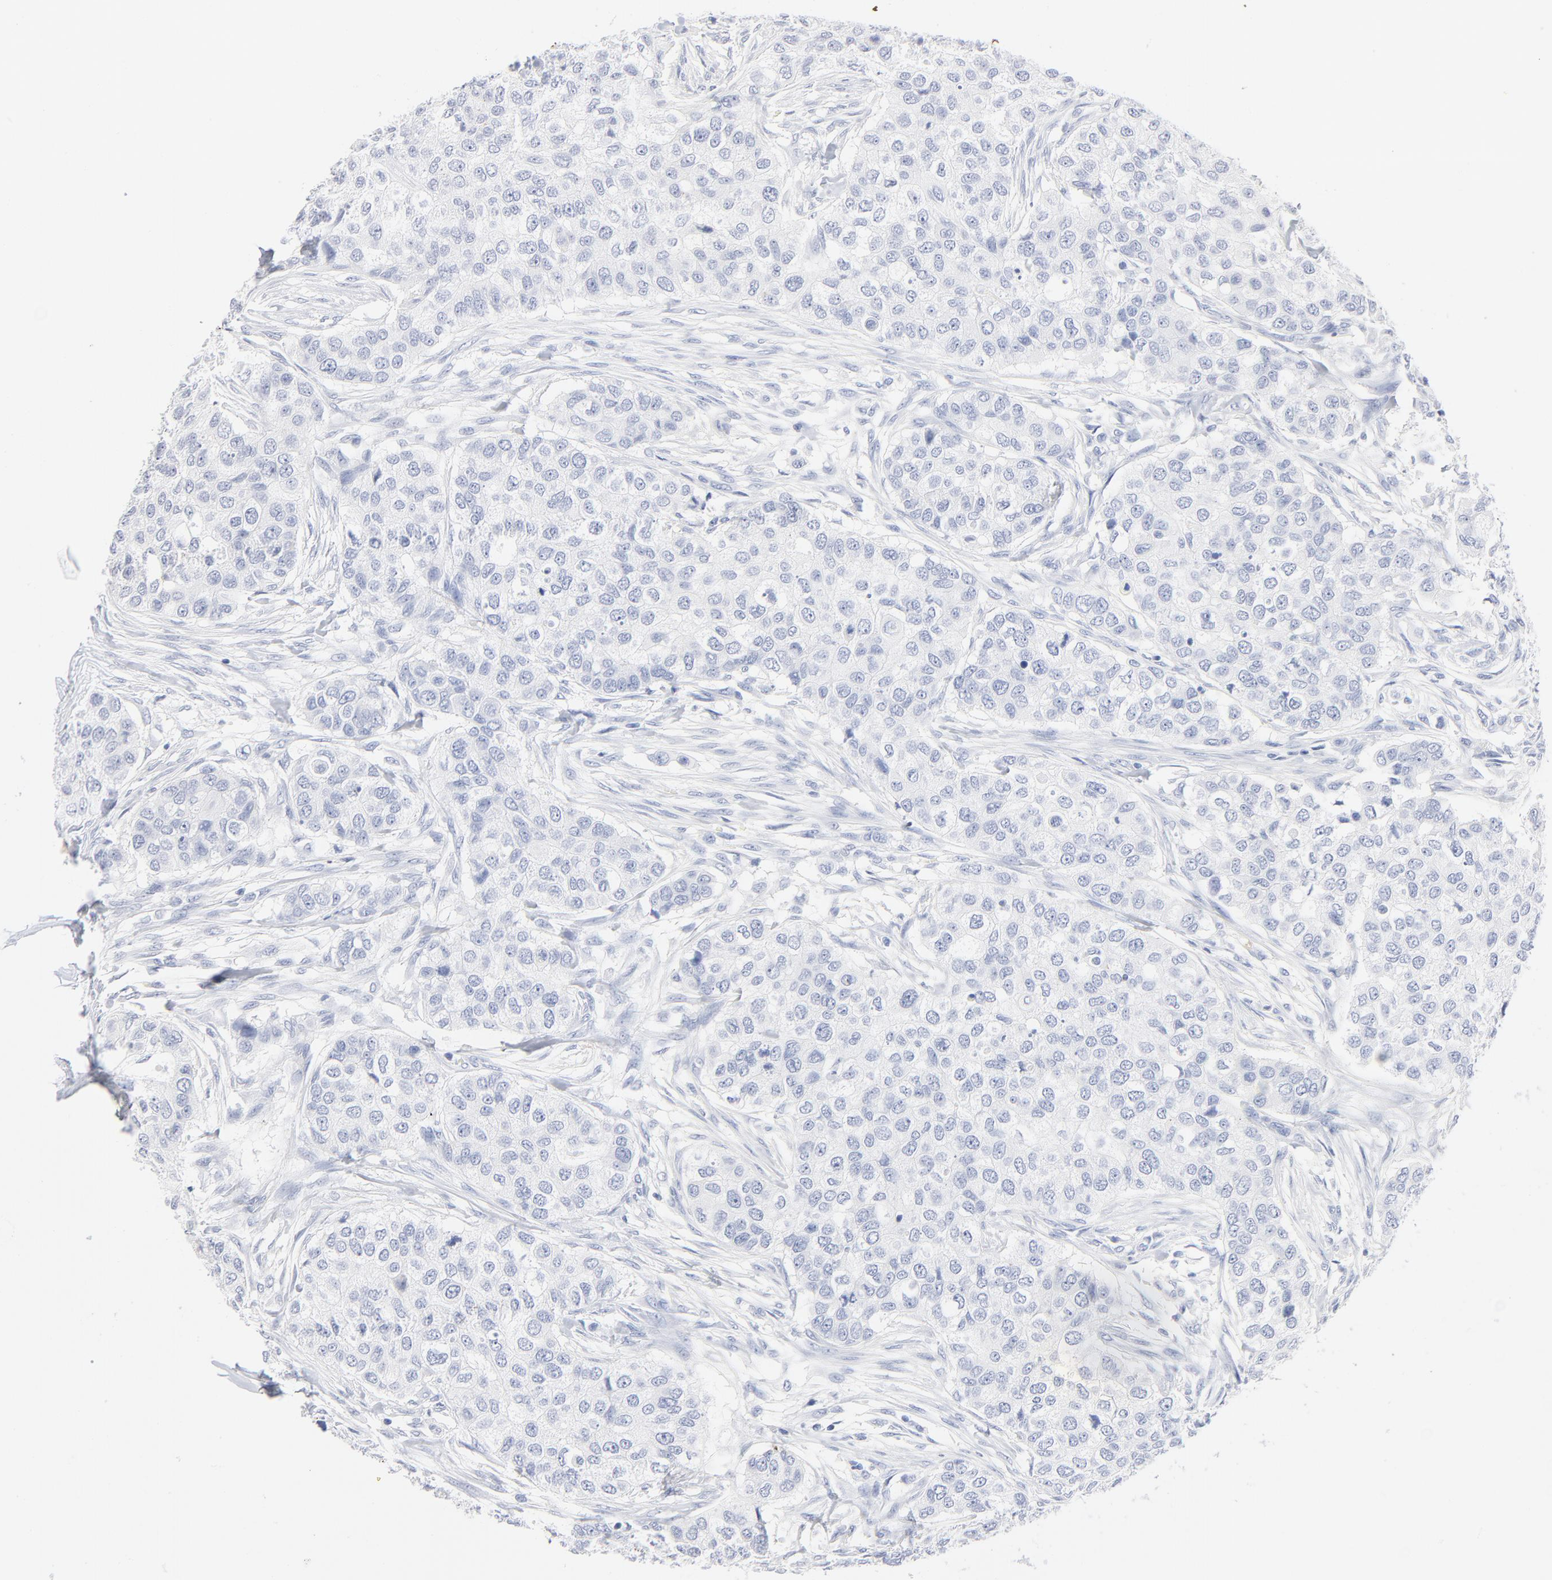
{"staining": {"intensity": "negative", "quantity": "none", "location": "none"}, "tissue": "breast cancer", "cell_type": "Tumor cells", "image_type": "cancer", "snomed": [{"axis": "morphology", "description": "Normal tissue, NOS"}, {"axis": "morphology", "description": "Duct carcinoma"}, {"axis": "topography", "description": "Breast"}], "caption": "The histopathology image exhibits no significant positivity in tumor cells of breast cancer. (DAB IHC visualized using brightfield microscopy, high magnification).", "gene": "AGTR1", "patient": {"sex": "female", "age": 49}}